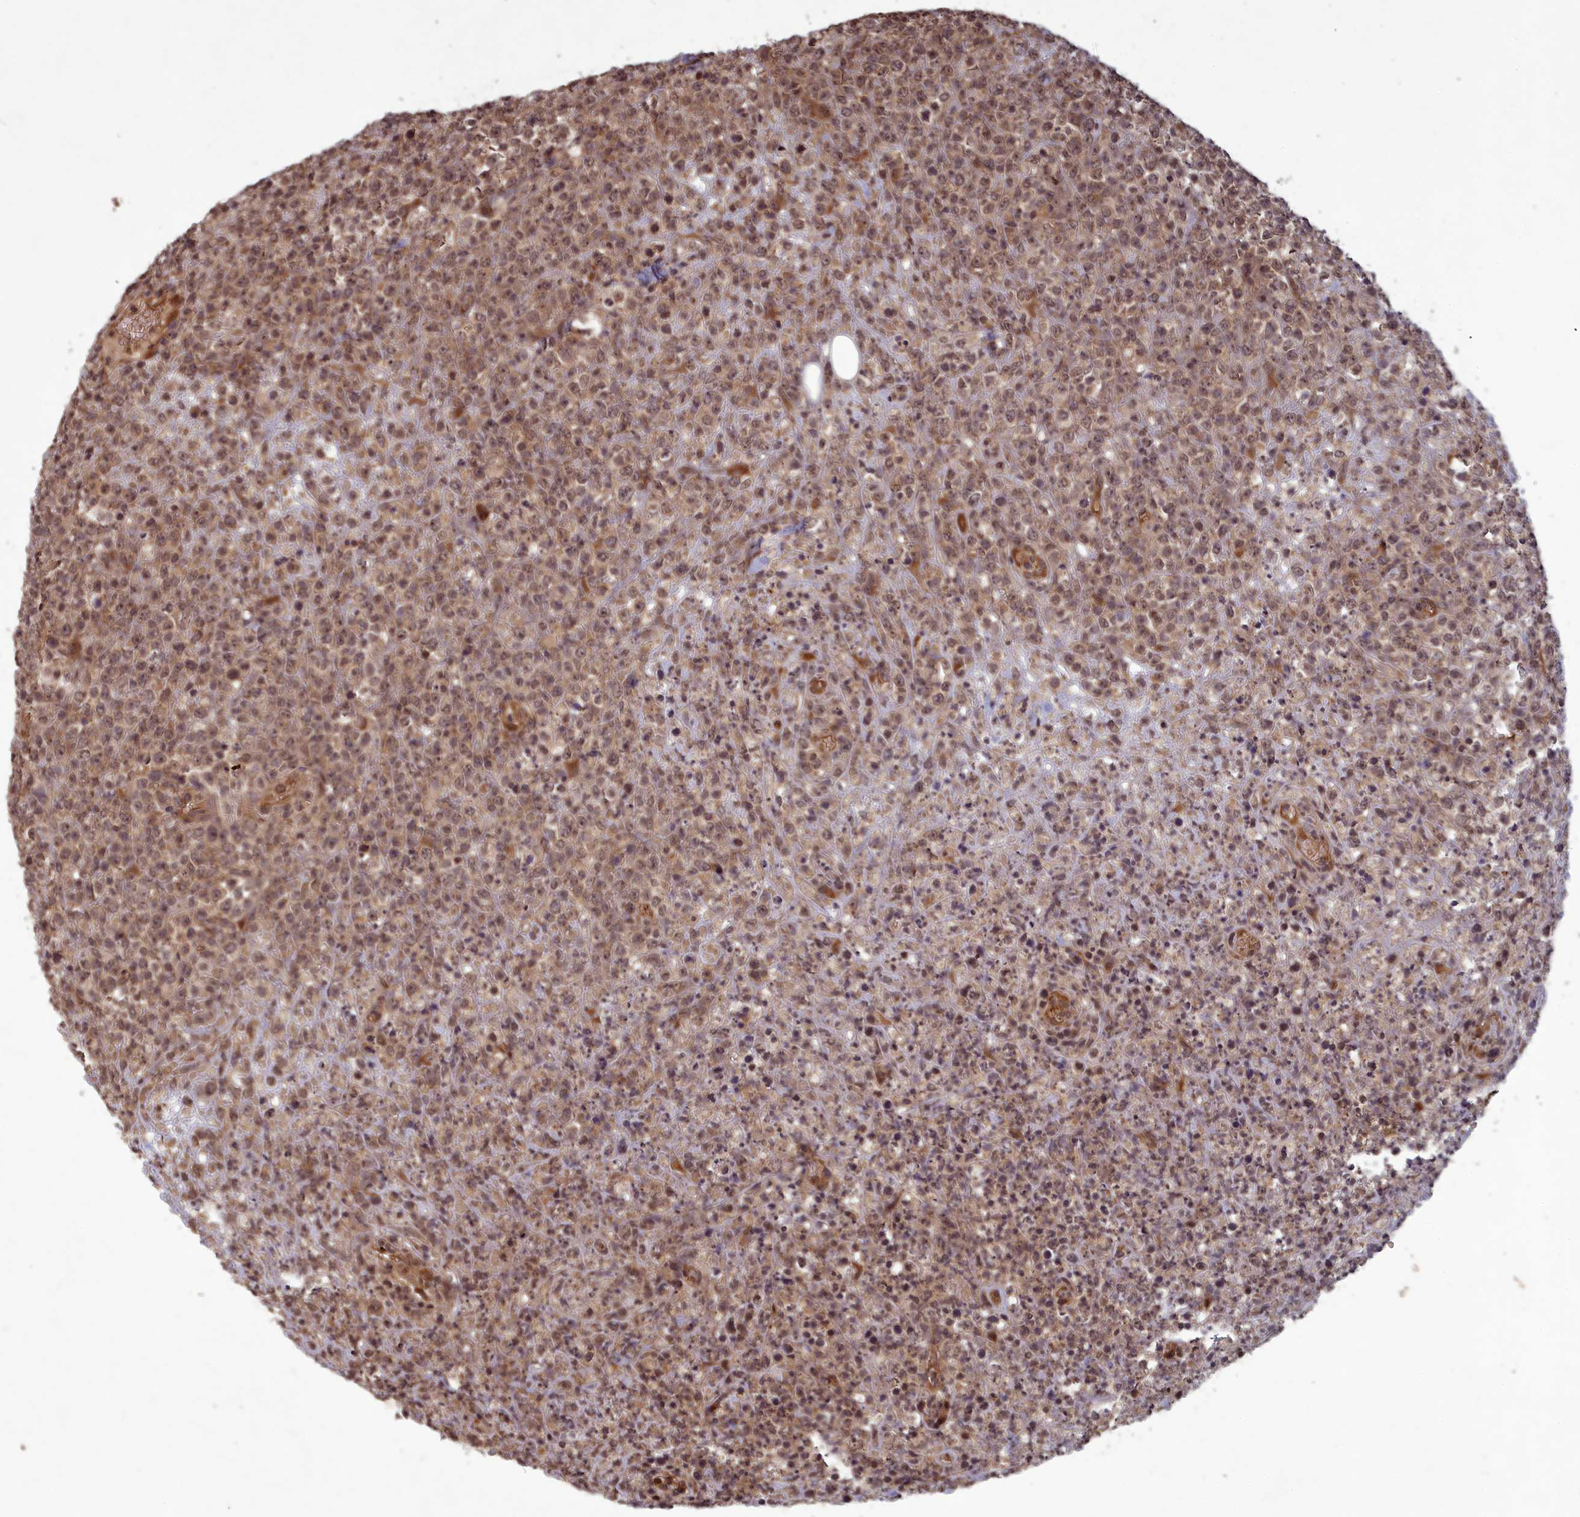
{"staining": {"intensity": "moderate", "quantity": ">75%", "location": "cytoplasmic/membranous,nuclear"}, "tissue": "lymphoma", "cell_type": "Tumor cells", "image_type": "cancer", "snomed": [{"axis": "morphology", "description": "Malignant lymphoma, non-Hodgkin's type, High grade"}, {"axis": "topography", "description": "Colon"}], "caption": "Protein staining demonstrates moderate cytoplasmic/membranous and nuclear staining in approximately >75% of tumor cells in lymphoma.", "gene": "SRMS", "patient": {"sex": "female", "age": 53}}